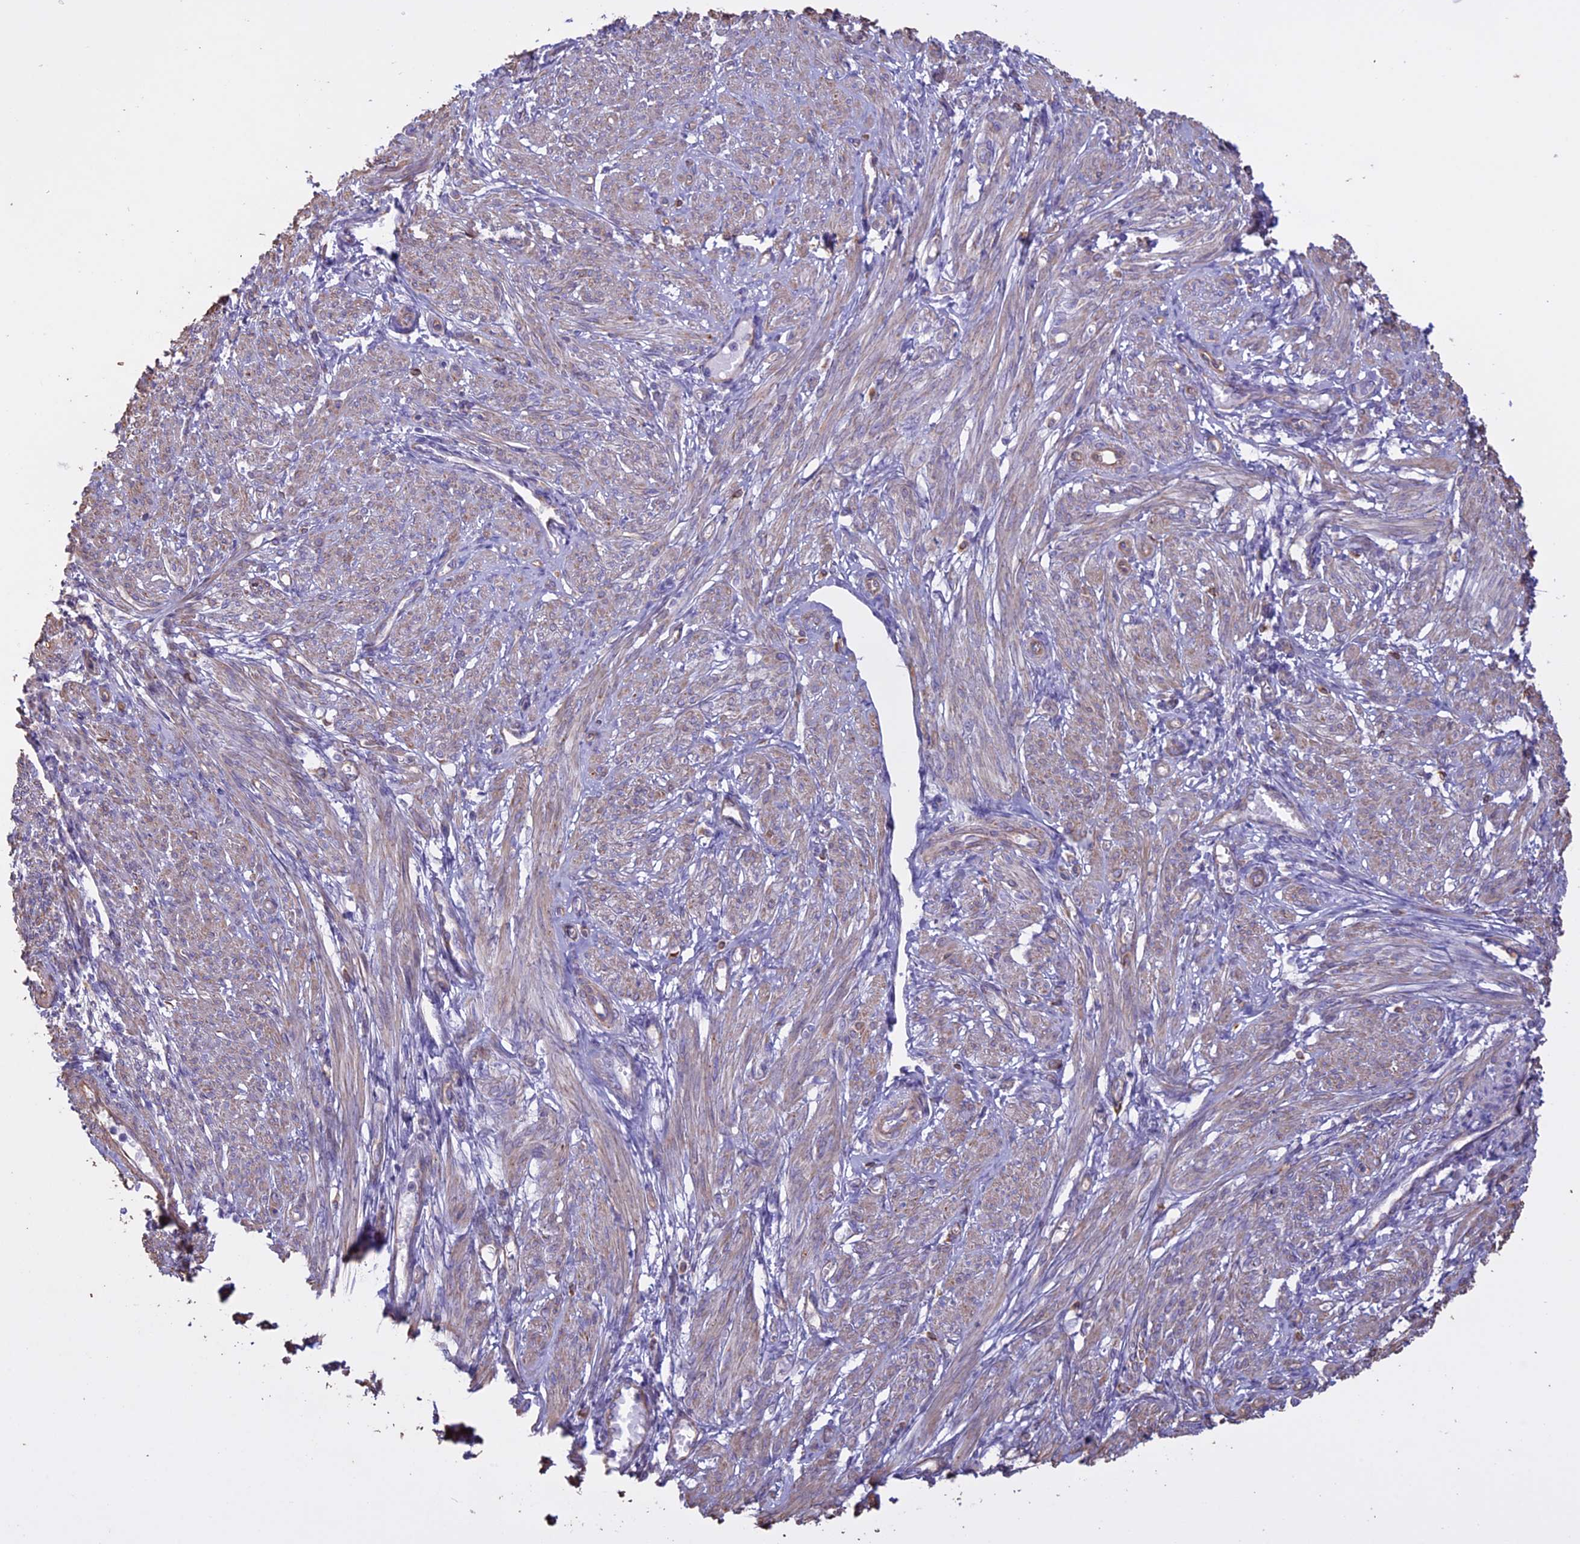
{"staining": {"intensity": "weak", "quantity": "25%-75%", "location": "cytoplasmic/membranous"}, "tissue": "smooth muscle", "cell_type": "Smooth muscle cells", "image_type": "normal", "snomed": [{"axis": "morphology", "description": "Normal tissue, NOS"}, {"axis": "morphology", "description": "Adenocarcinoma, NOS"}, {"axis": "topography", "description": "Colon"}, {"axis": "topography", "description": "Peripheral nerve tissue"}], "caption": "About 25%-75% of smooth muscle cells in normal human smooth muscle display weak cytoplasmic/membranous protein expression as visualized by brown immunohistochemical staining.", "gene": "CCDC148", "patient": {"sex": "male", "age": 14}}